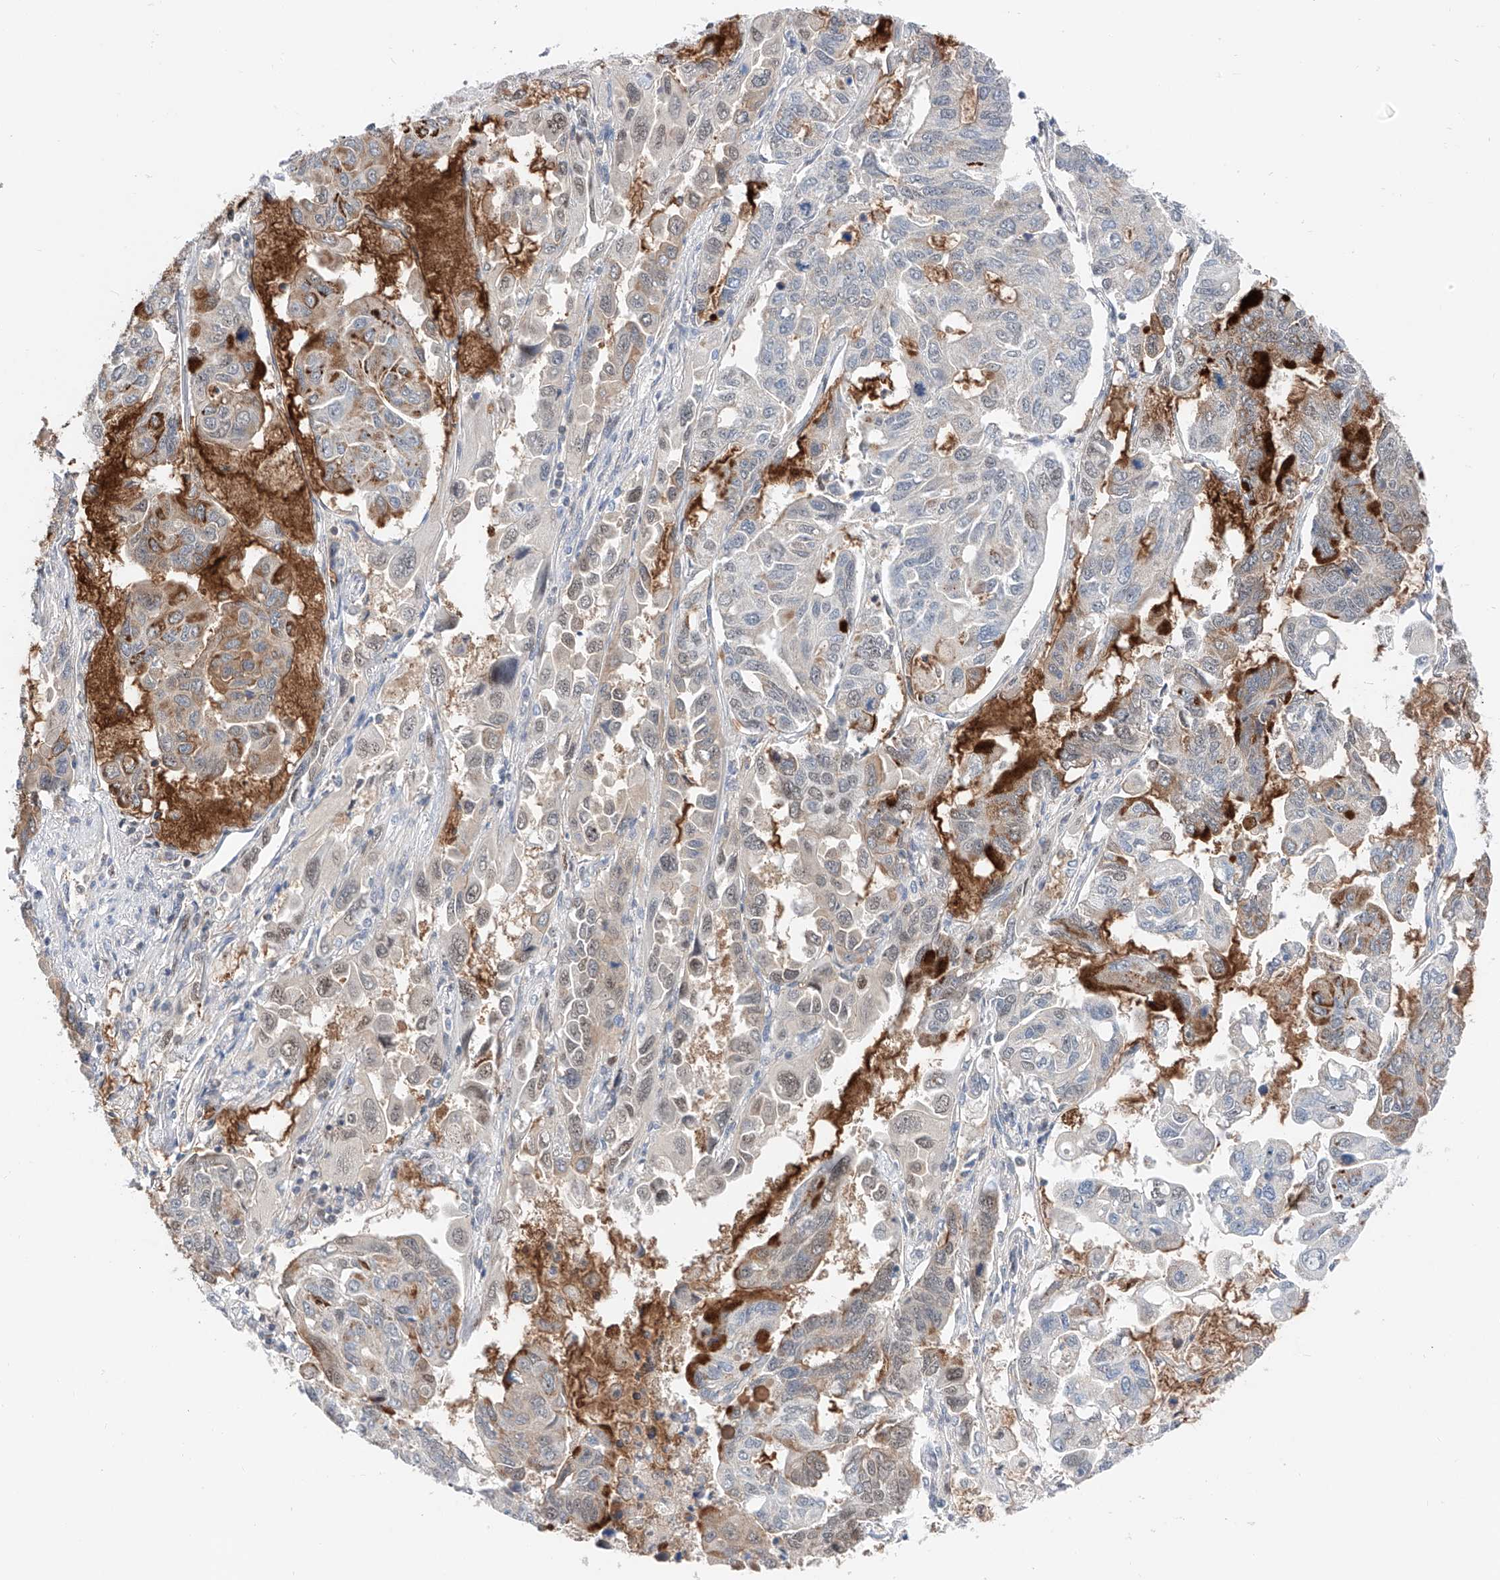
{"staining": {"intensity": "moderate", "quantity": "<25%", "location": "cytoplasmic/membranous,nuclear"}, "tissue": "lung cancer", "cell_type": "Tumor cells", "image_type": "cancer", "snomed": [{"axis": "morphology", "description": "Adenocarcinoma, NOS"}, {"axis": "topography", "description": "Lung"}], "caption": "Tumor cells exhibit low levels of moderate cytoplasmic/membranous and nuclear staining in about <25% of cells in human adenocarcinoma (lung).", "gene": "SNRNP200", "patient": {"sex": "male", "age": 64}}